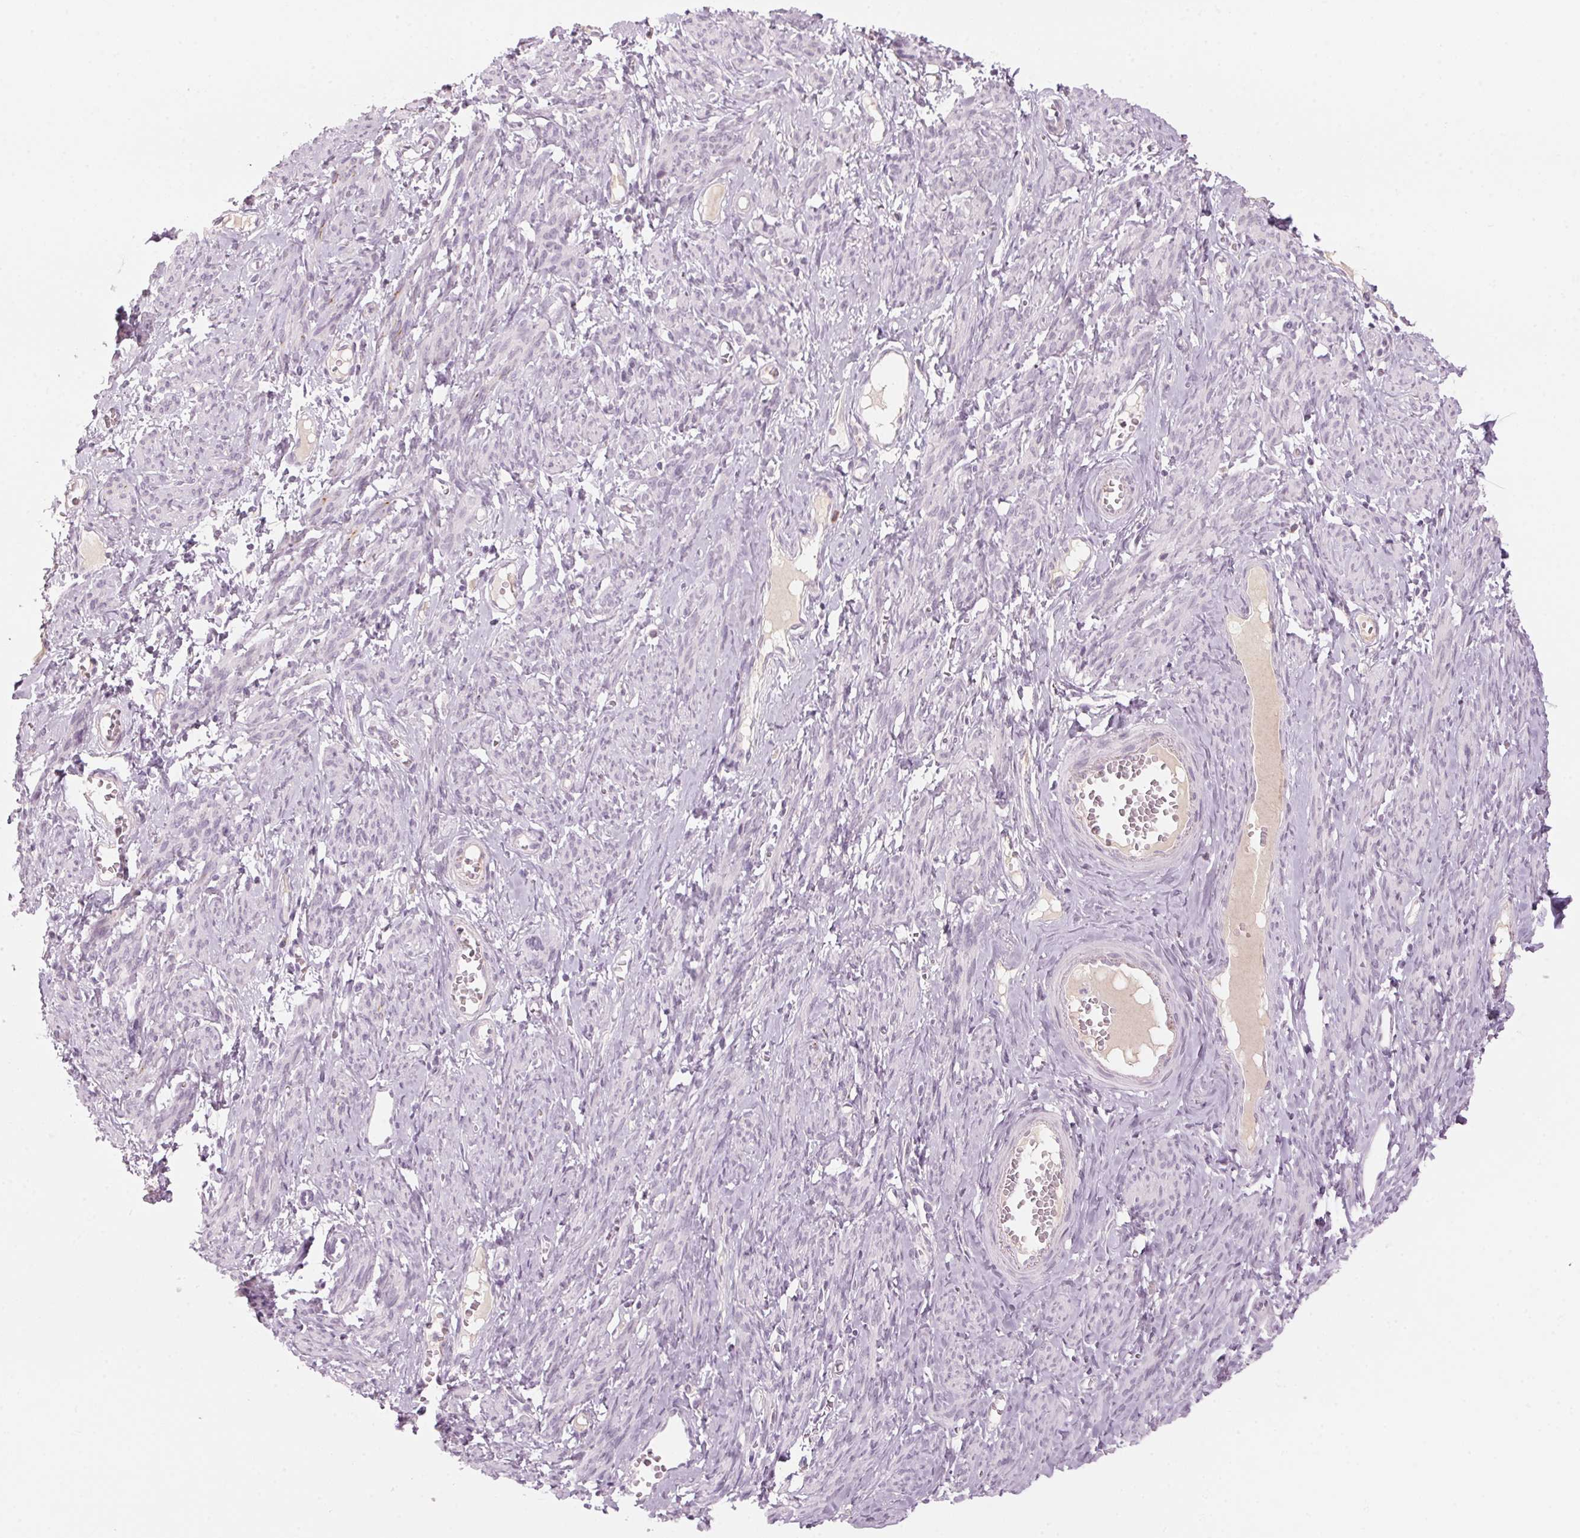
{"staining": {"intensity": "negative", "quantity": "none", "location": "none"}, "tissue": "smooth muscle", "cell_type": "Smooth muscle cells", "image_type": "normal", "snomed": [{"axis": "morphology", "description": "Normal tissue, NOS"}, {"axis": "topography", "description": "Smooth muscle"}], "caption": "Immunohistochemistry of benign smooth muscle demonstrates no expression in smooth muscle cells.", "gene": "SCTR", "patient": {"sex": "female", "age": 65}}